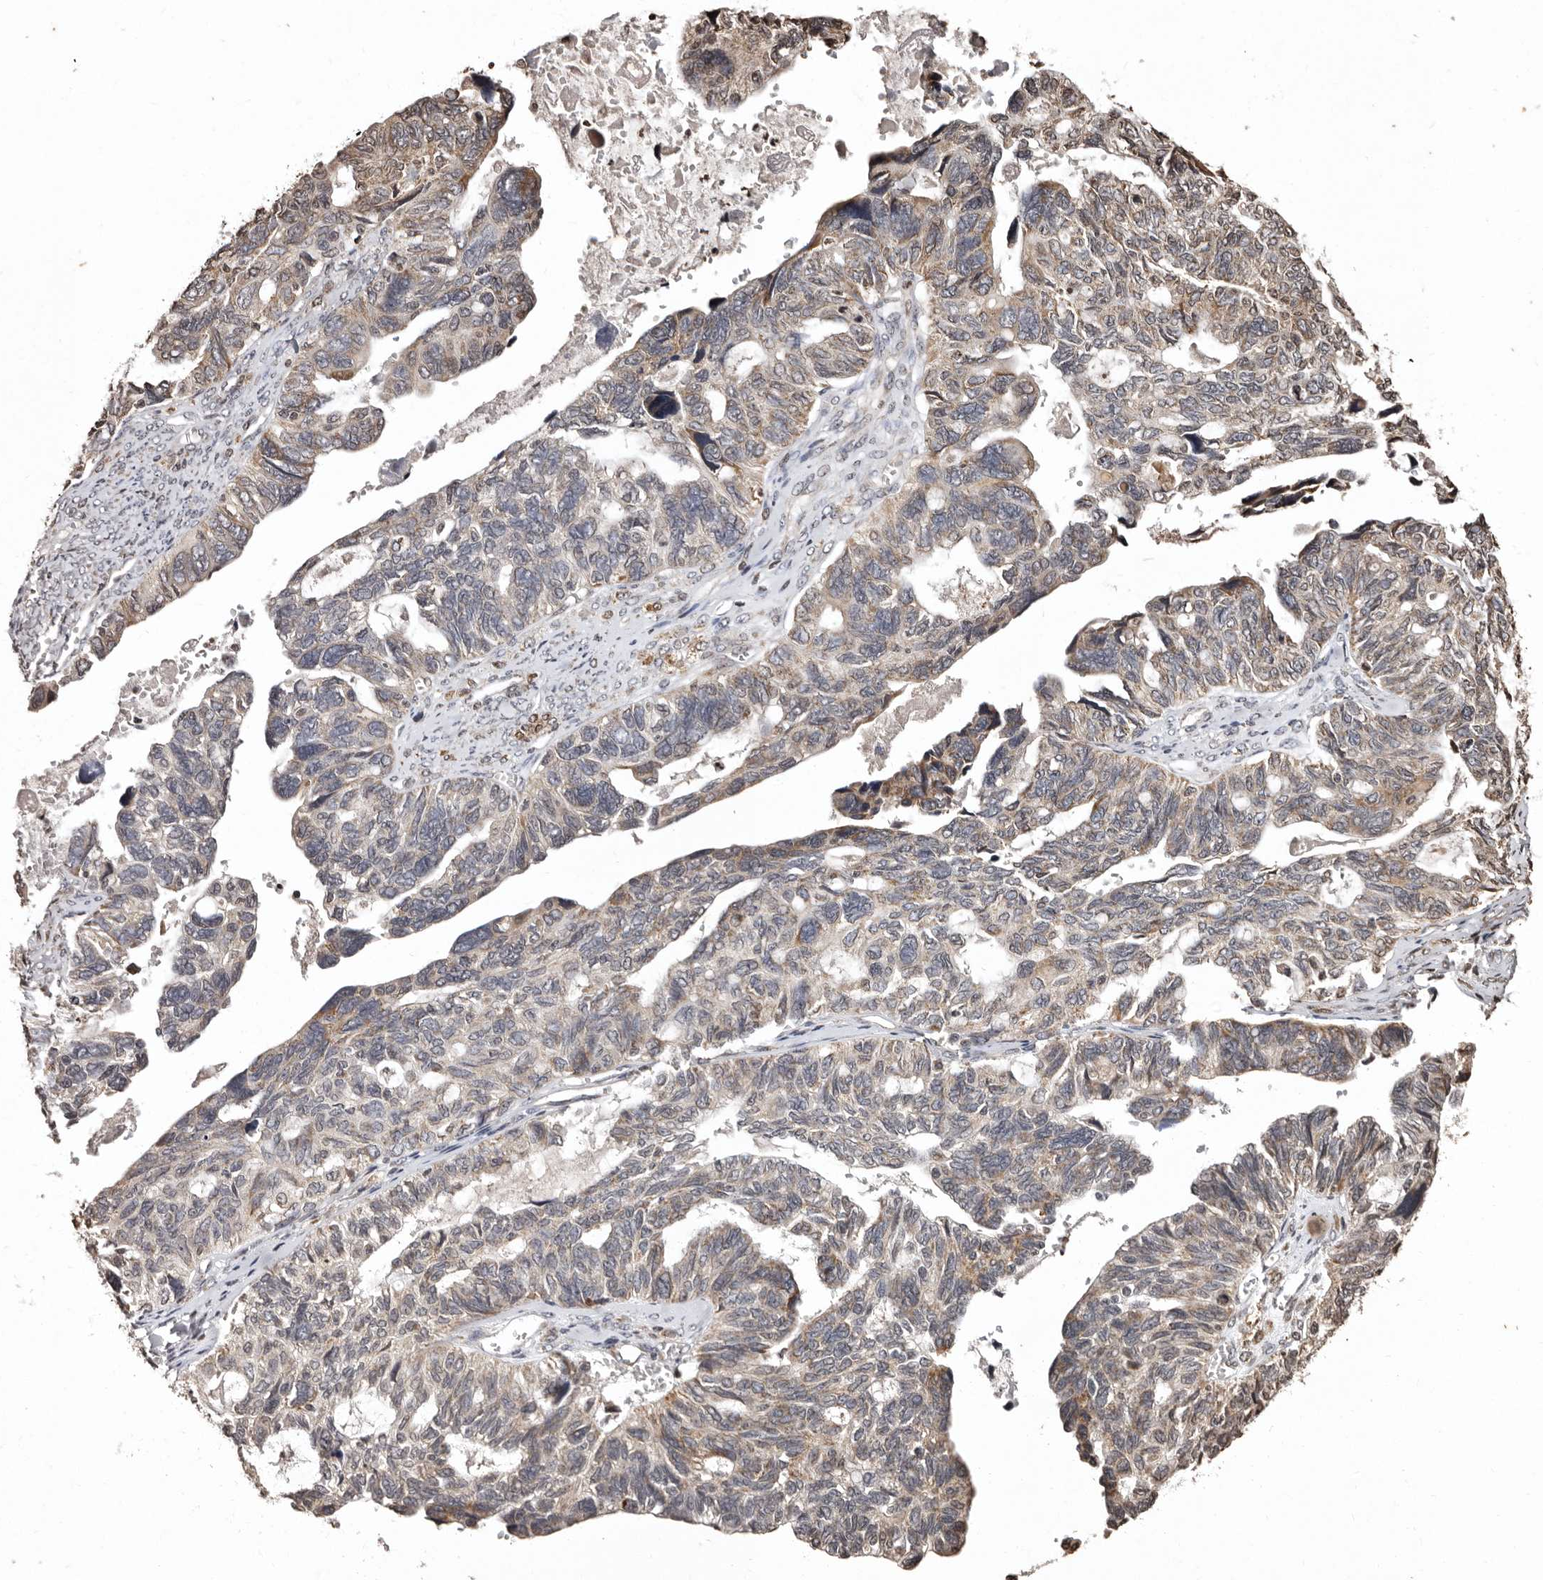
{"staining": {"intensity": "weak", "quantity": "25%-75%", "location": "cytoplasmic/membranous"}, "tissue": "ovarian cancer", "cell_type": "Tumor cells", "image_type": "cancer", "snomed": [{"axis": "morphology", "description": "Cystadenocarcinoma, serous, NOS"}, {"axis": "topography", "description": "Ovary"}], "caption": "A high-resolution histopathology image shows IHC staining of ovarian cancer (serous cystadenocarcinoma), which demonstrates weak cytoplasmic/membranous staining in approximately 25%-75% of tumor cells.", "gene": "CCDC190", "patient": {"sex": "female", "age": 79}}